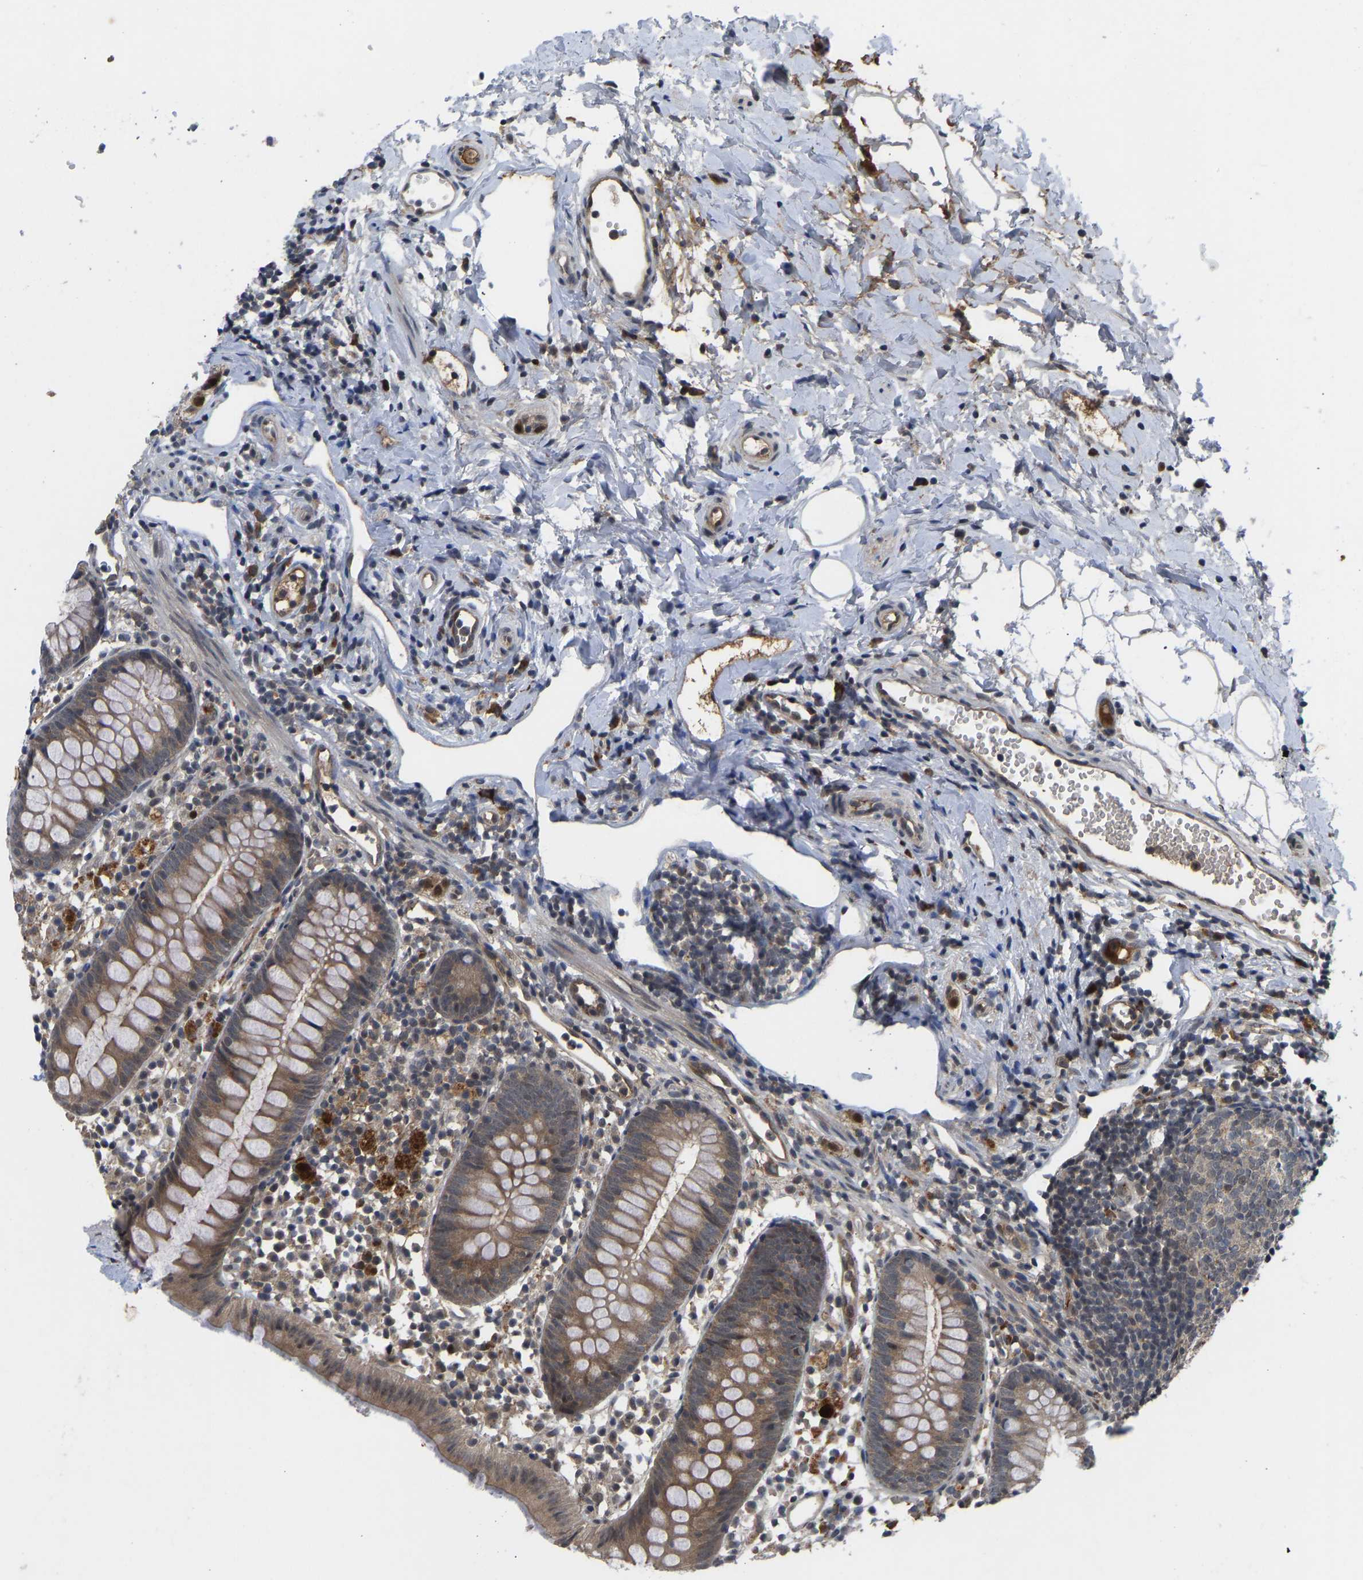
{"staining": {"intensity": "weak", "quantity": ">75%", "location": "cytoplasmic/membranous"}, "tissue": "appendix", "cell_type": "Glandular cells", "image_type": "normal", "snomed": [{"axis": "morphology", "description": "Normal tissue, NOS"}, {"axis": "topography", "description": "Appendix"}], "caption": "Immunohistochemistry (IHC) histopathology image of normal appendix stained for a protein (brown), which shows low levels of weak cytoplasmic/membranous staining in about >75% of glandular cells.", "gene": "ZNF251", "patient": {"sex": "female", "age": 20}}